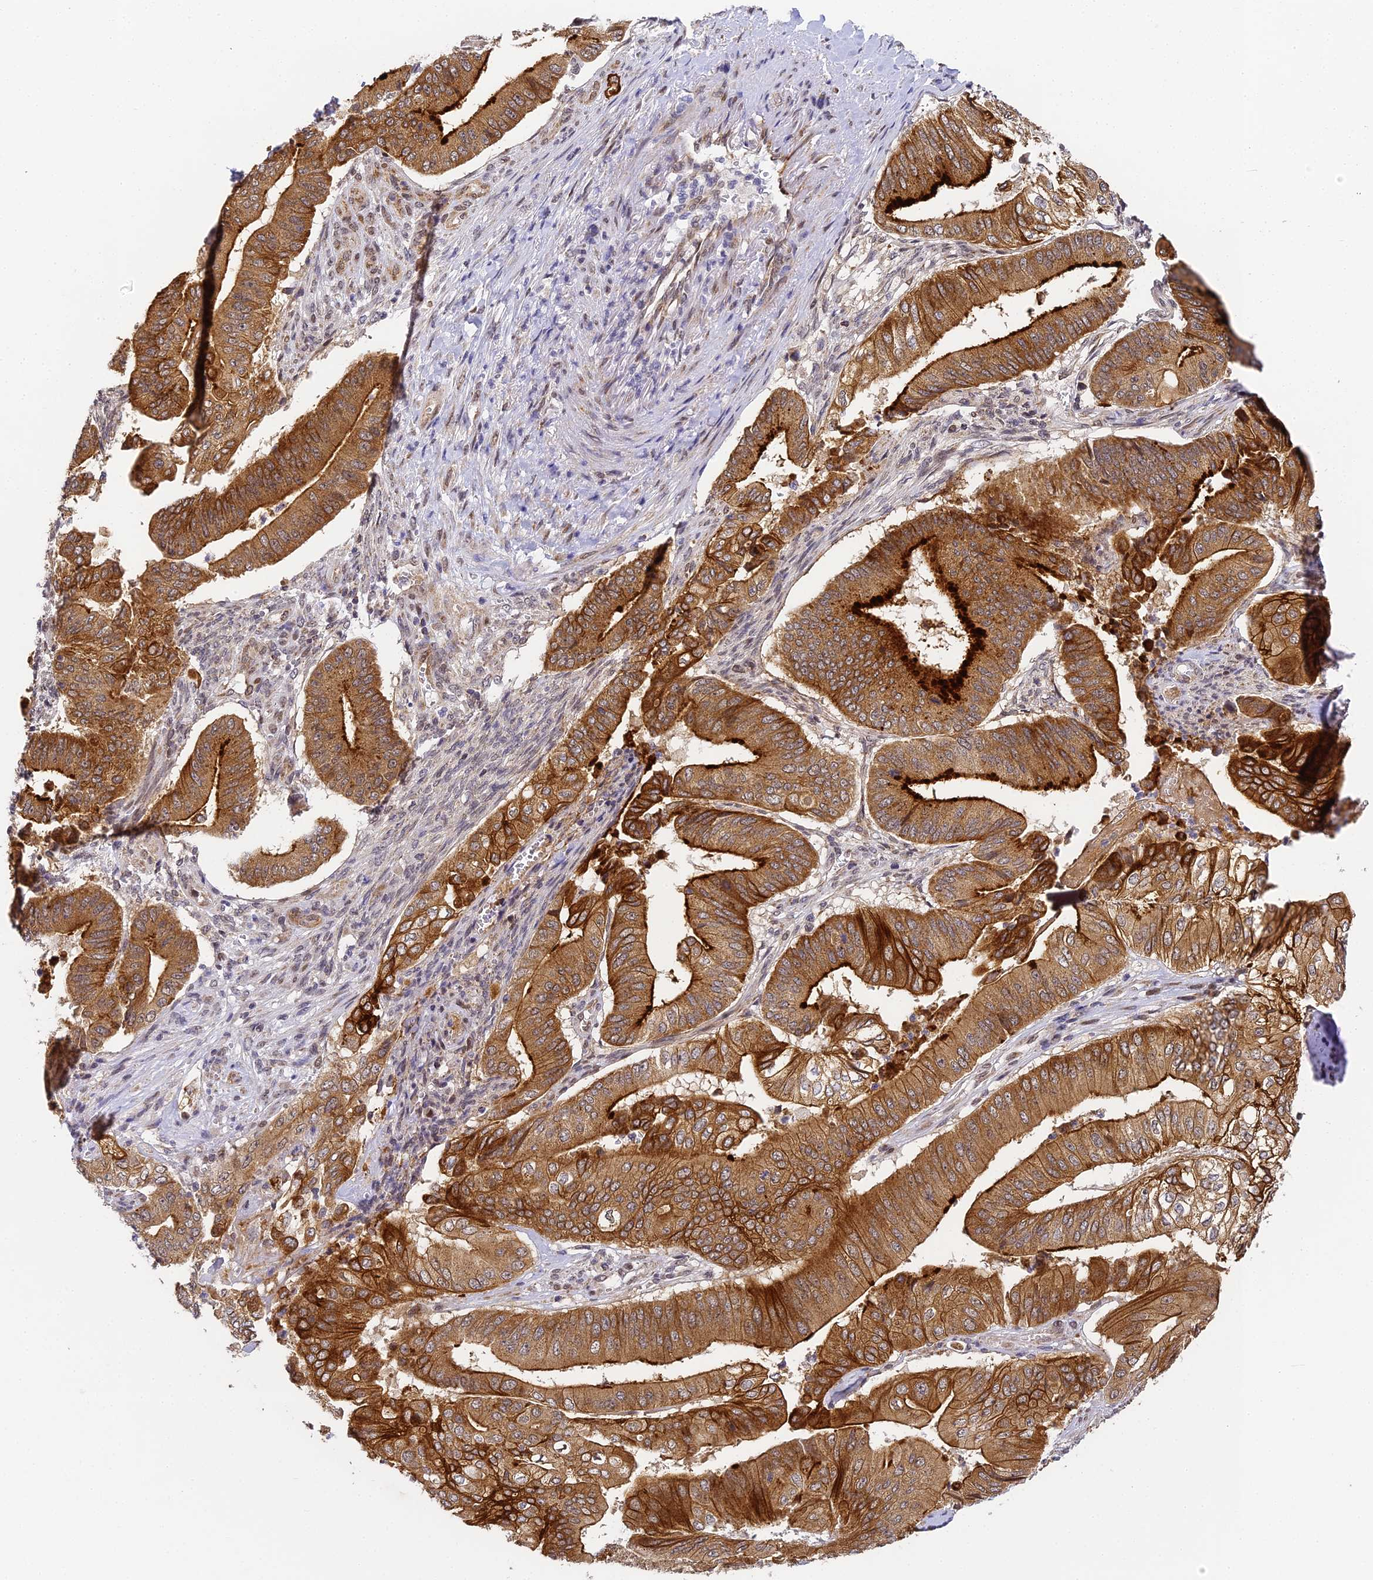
{"staining": {"intensity": "strong", "quantity": ">75%", "location": "cytoplasmic/membranous"}, "tissue": "pancreatic cancer", "cell_type": "Tumor cells", "image_type": "cancer", "snomed": [{"axis": "morphology", "description": "Adenocarcinoma, NOS"}, {"axis": "topography", "description": "Pancreas"}], "caption": "Immunohistochemistry photomicrograph of human pancreatic cancer stained for a protein (brown), which demonstrates high levels of strong cytoplasmic/membranous positivity in approximately >75% of tumor cells.", "gene": "DNAAF10", "patient": {"sex": "female", "age": 77}}